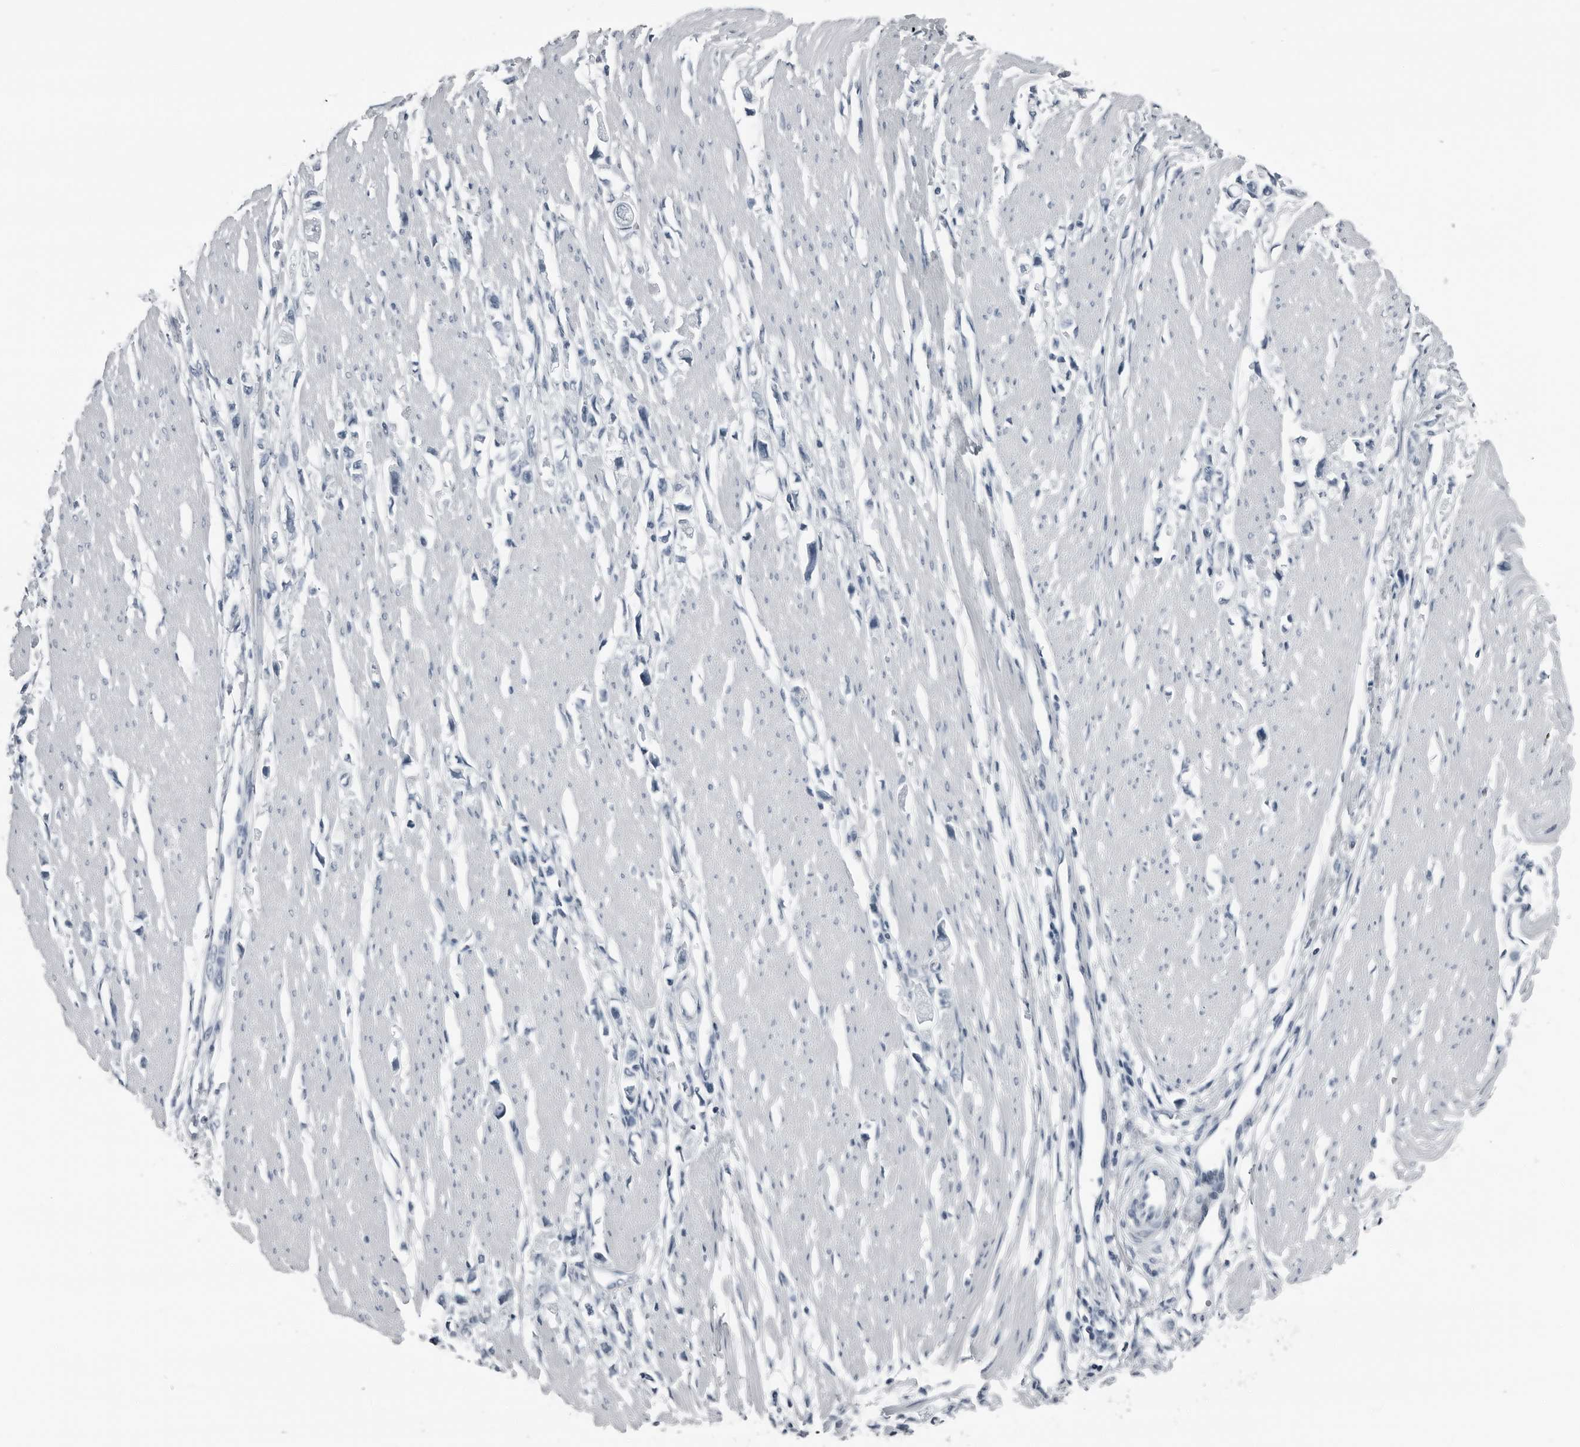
{"staining": {"intensity": "negative", "quantity": "none", "location": "none"}, "tissue": "stomach cancer", "cell_type": "Tumor cells", "image_type": "cancer", "snomed": [{"axis": "morphology", "description": "Adenocarcinoma, NOS"}, {"axis": "topography", "description": "Stomach"}], "caption": "Immunohistochemical staining of human stomach cancer demonstrates no significant positivity in tumor cells.", "gene": "PRSS1", "patient": {"sex": "female", "age": 59}}